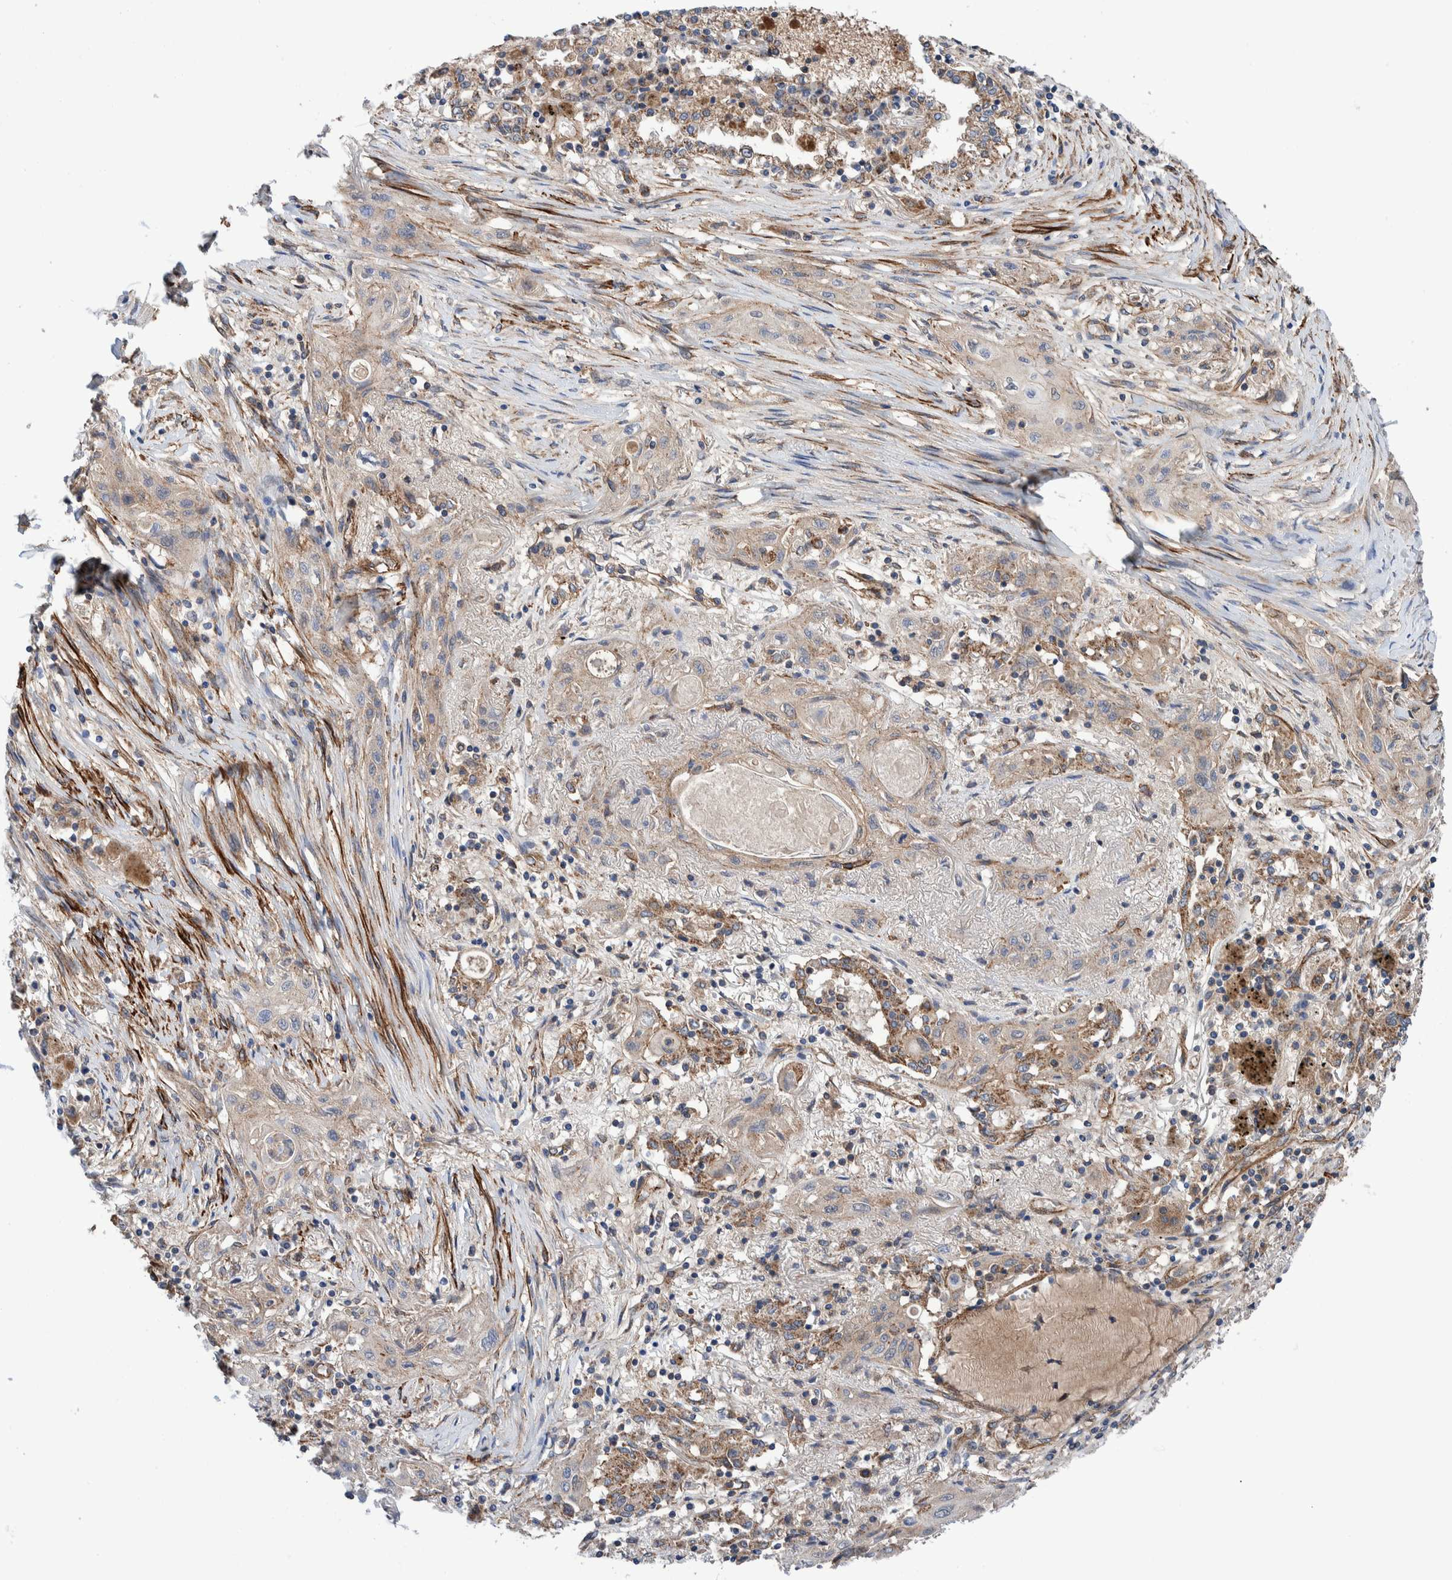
{"staining": {"intensity": "weak", "quantity": "<25%", "location": "cytoplasmic/membranous"}, "tissue": "lung cancer", "cell_type": "Tumor cells", "image_type": "cancer", "snomed": [{"axis": "morphology", "description": "Squamous cell carcinoma, NOS"}, {"axis": "topography", "description": "Lung"}], "caption": "Protein analysis of squamous cell carcinoma (lung) reveals no significant staining in tumor cells.", "gene": "SLC25A10", "patient": {"sex": "female", "age": 47}}